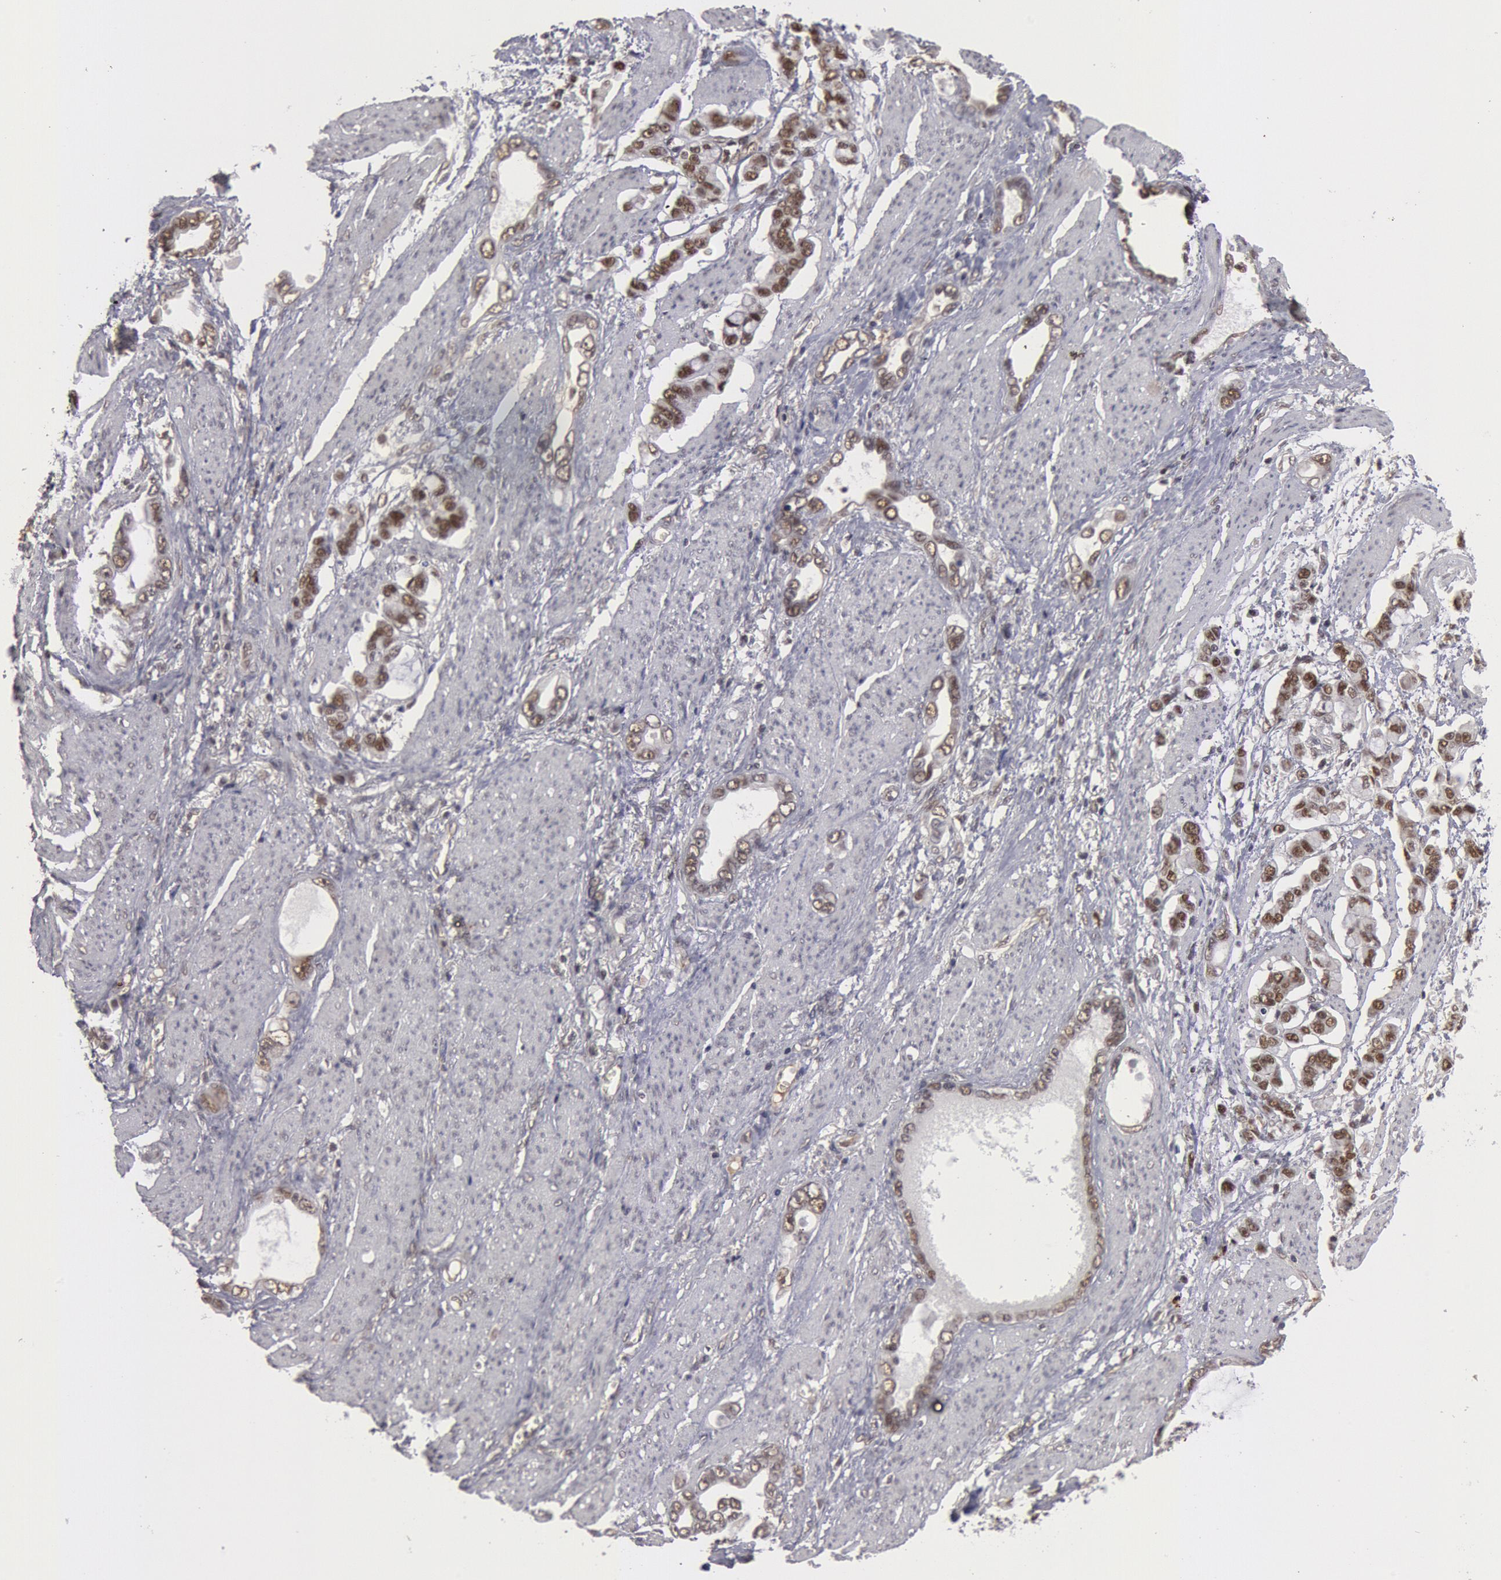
{"staining": {"intensity": "moderate", "quantity": "25%-75%", "location": "nuclear"}, "tissue": "stomach cancer", "cell_type": "Tumor cells", "image_type": "cancer", "snomed": [{"axis": "morphology", "description": "Adenocarcinoma, NOS"}, {"axis": "topography", "description": "Stomach"}], "caption": "A photomicrograph of stomach cancer (adenocarcinoma) stained for a protein displays moderate nuclear brown staining in tumor cells. (DAB = brown stain, brightfield microscopy at high magnification).", "gene": "PPP4R3B", "patient": {"sex": "male", "age": 78}}